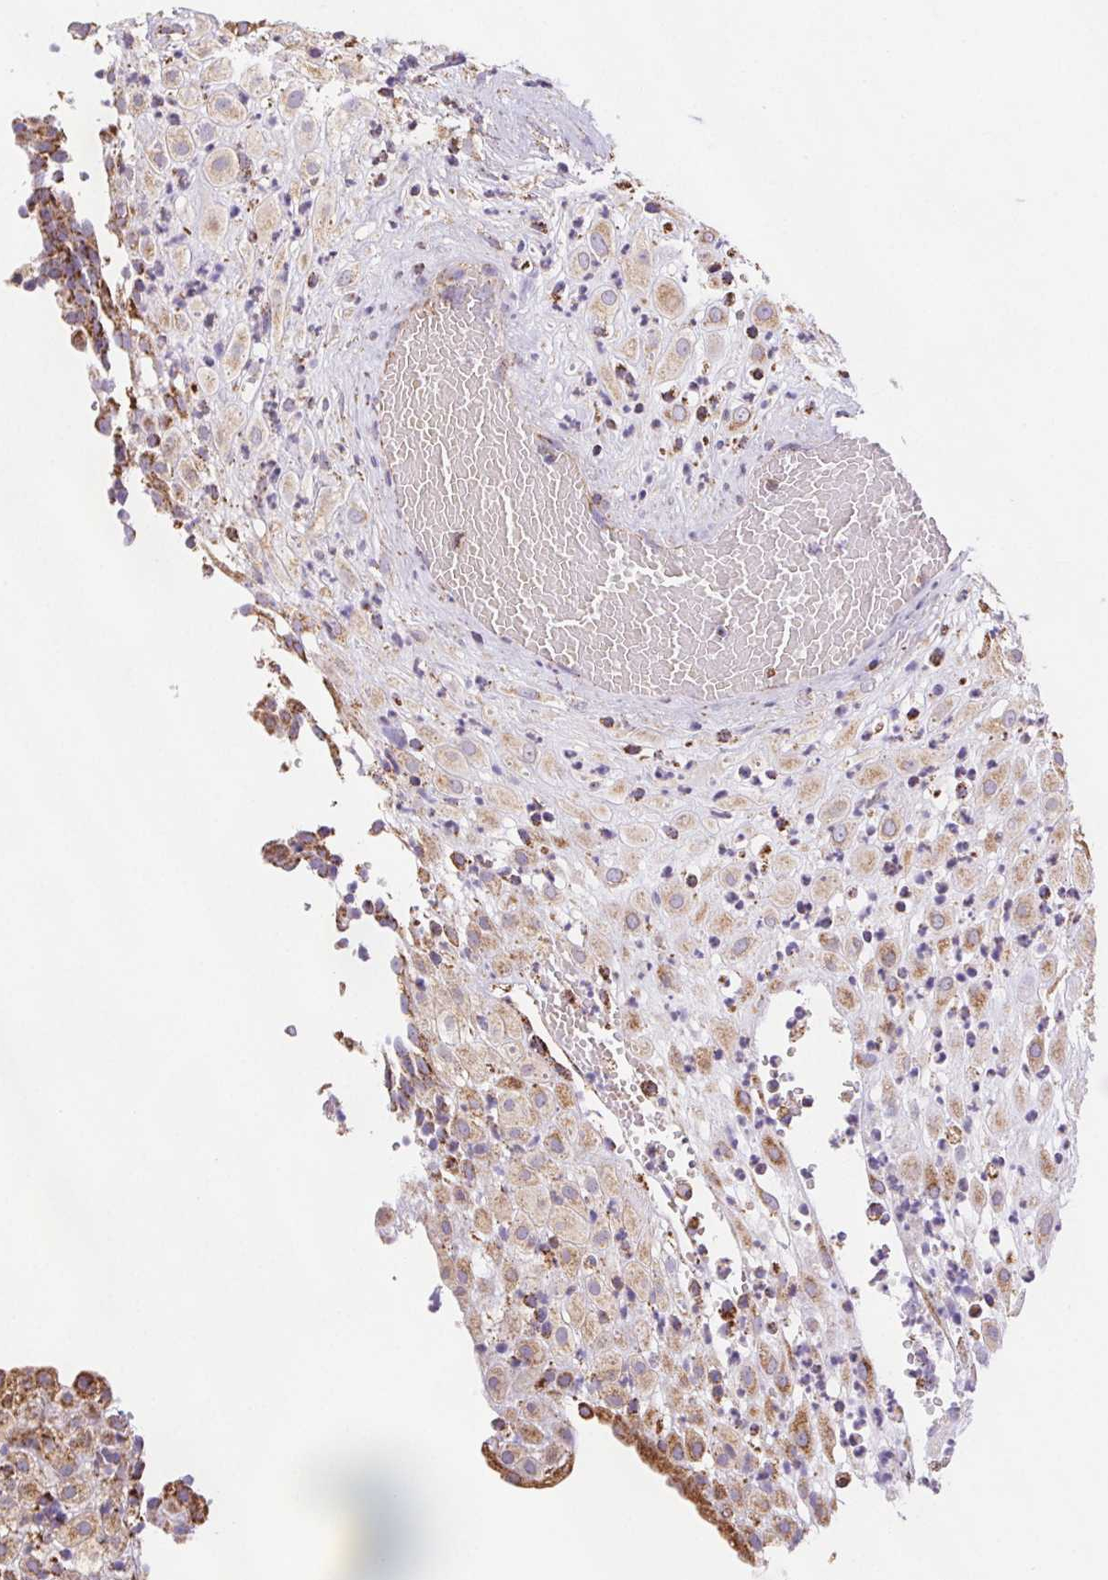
{"staining": {"intensity": "moderate", "quantity": ">75%", "location": "cytoplasmic/membranous"}, "tissue": "placenta", "cell_type": "Decidual cells", "image_type": "normal", "snomed": [{"axis": "morphology", "description": "Normal tissue, NOS"}, {"axis": "topography", "description": "Placenta"}], "caption": "Moderate cytoplasmic/membranous protein expression is appreciated in about >75% of decidual cells in placenta. The staining was performed using DAB (3,3'-diaminobenzidine), with brown indicating positive protein expression. Nuclei are stained blue with hematoxylin.", "gene": "NIPSNAP2", "patient": {"sex": "female", "age": 24}}